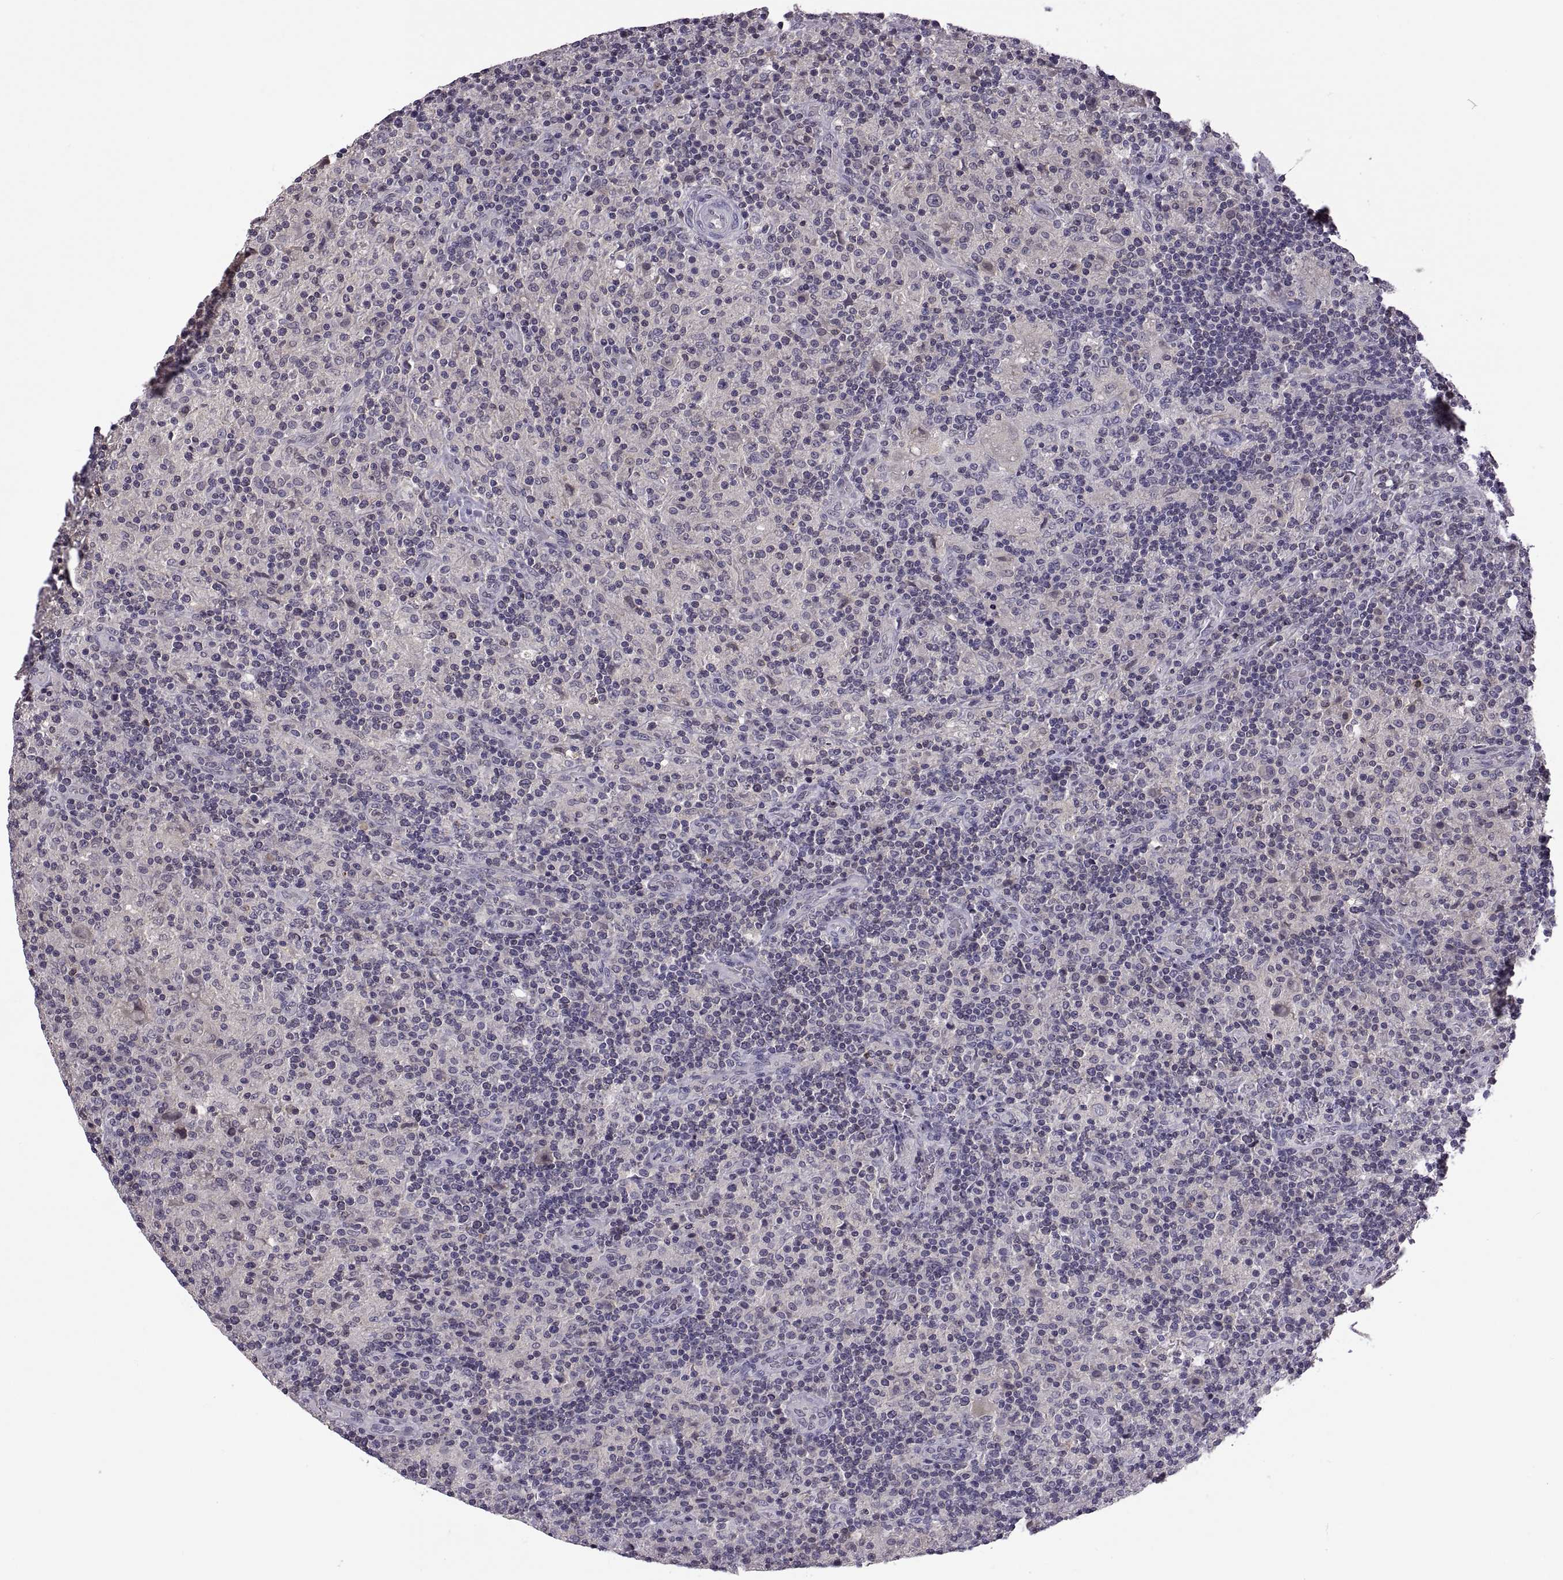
{"staining": {"intensity": "negative", "quantity": "none", "location": "none"}, "tissue": "lymphoma", "cell_type": "Tumor cells", "image_type": "cancer", "snomed": [{"axis": "morphology", "description": "Hodgkin's disease, NOS"}, {"axis": "topography", "description": "Lymph node"}], "caption": "This is an IHC image of human Hodgkin's disease. There is no expression in tumor cells.", "gene": "FGF9", "patient": {"sex": "male", "age": 70}}